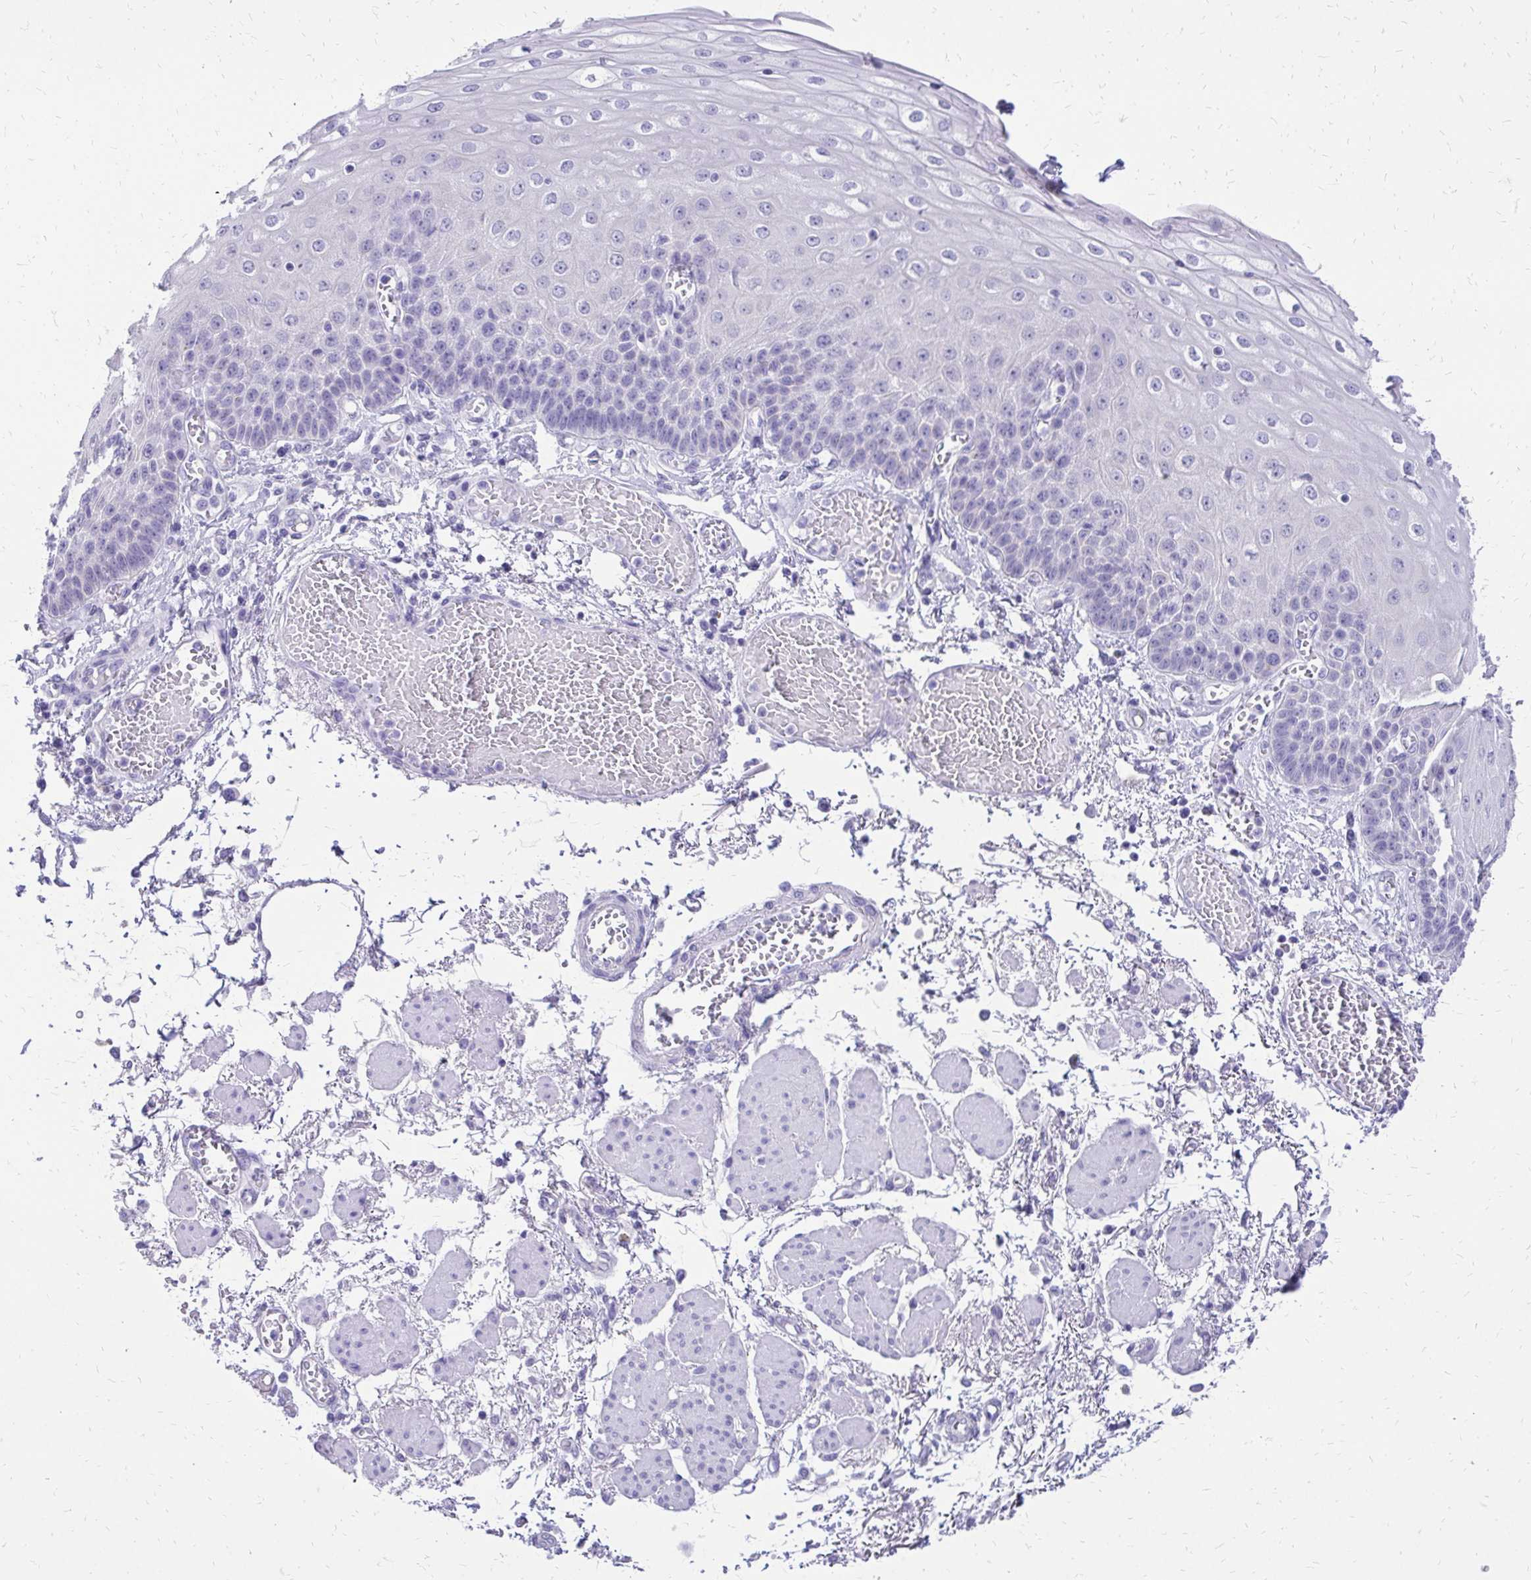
{"staining": {"intensity": "negative", "quantity": "none", "location": "none"}, "tissue": "esophagus", "cell_type": "Squamous epithelial cells", "image_type": "normal", "snomed": [{"axis": "morphology", "description": "Normal tissue, NOS"}, {"axis": "morphology", "description": "Adenocarcinoma, NOS"}, {"axis": "topography", "description": "Esophagus"}], "caption": "Immunohistochemistry (IHC) photomicrograph of unremarkable esophagus stained for a protein (brown), which reveals no positivity in squamous epithelial cells.", "gene": "SLC32A1", "patient": {"sex": "male", "age": 81}}